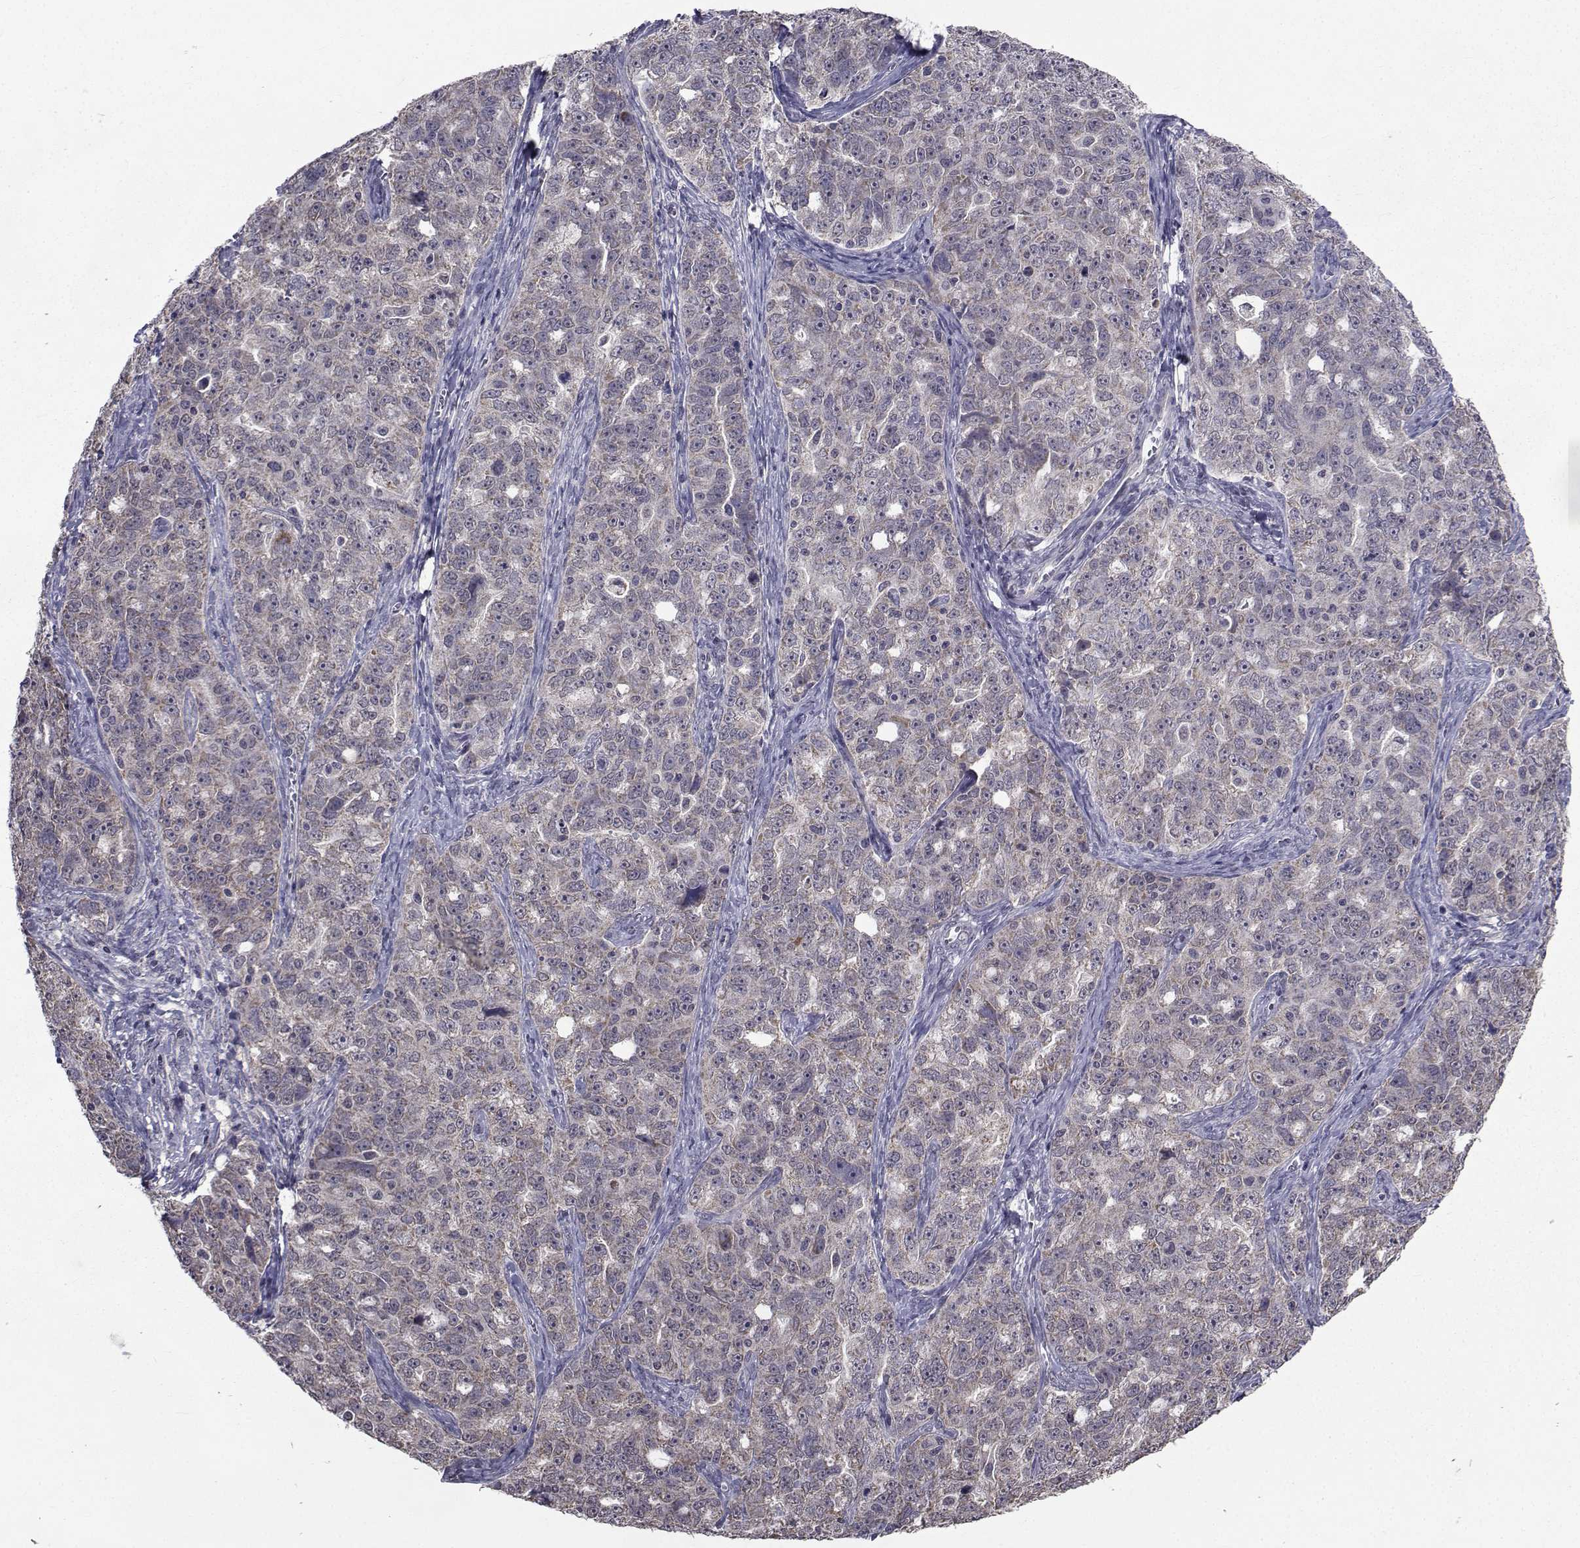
{"staining": {"intensity": "weak", "quantity": ">75%", "location": "cytoplasmic/membranous"}, "tissue": "ovarian cancer", "cell_type": "Tumor cells", "image_type": "cancer", "snomed": [{"axis": "morphology", "description": "Cystadenocarcinoma, serous, NOS"}, {"axis": "topography", "description": "Ovary"}], "caption": "High-power microscopy captured an IHC histopathology image of ovarian serous cystadenocarcinoma, revealing weak cytoplasmic/membranous staining in approximately >75% of tumor cells. The protein of interest is shown in brown color, while the nuclei are stained blue.", "gene": "CYP2S1", "patient": {"sex": "female", "age": 51}}